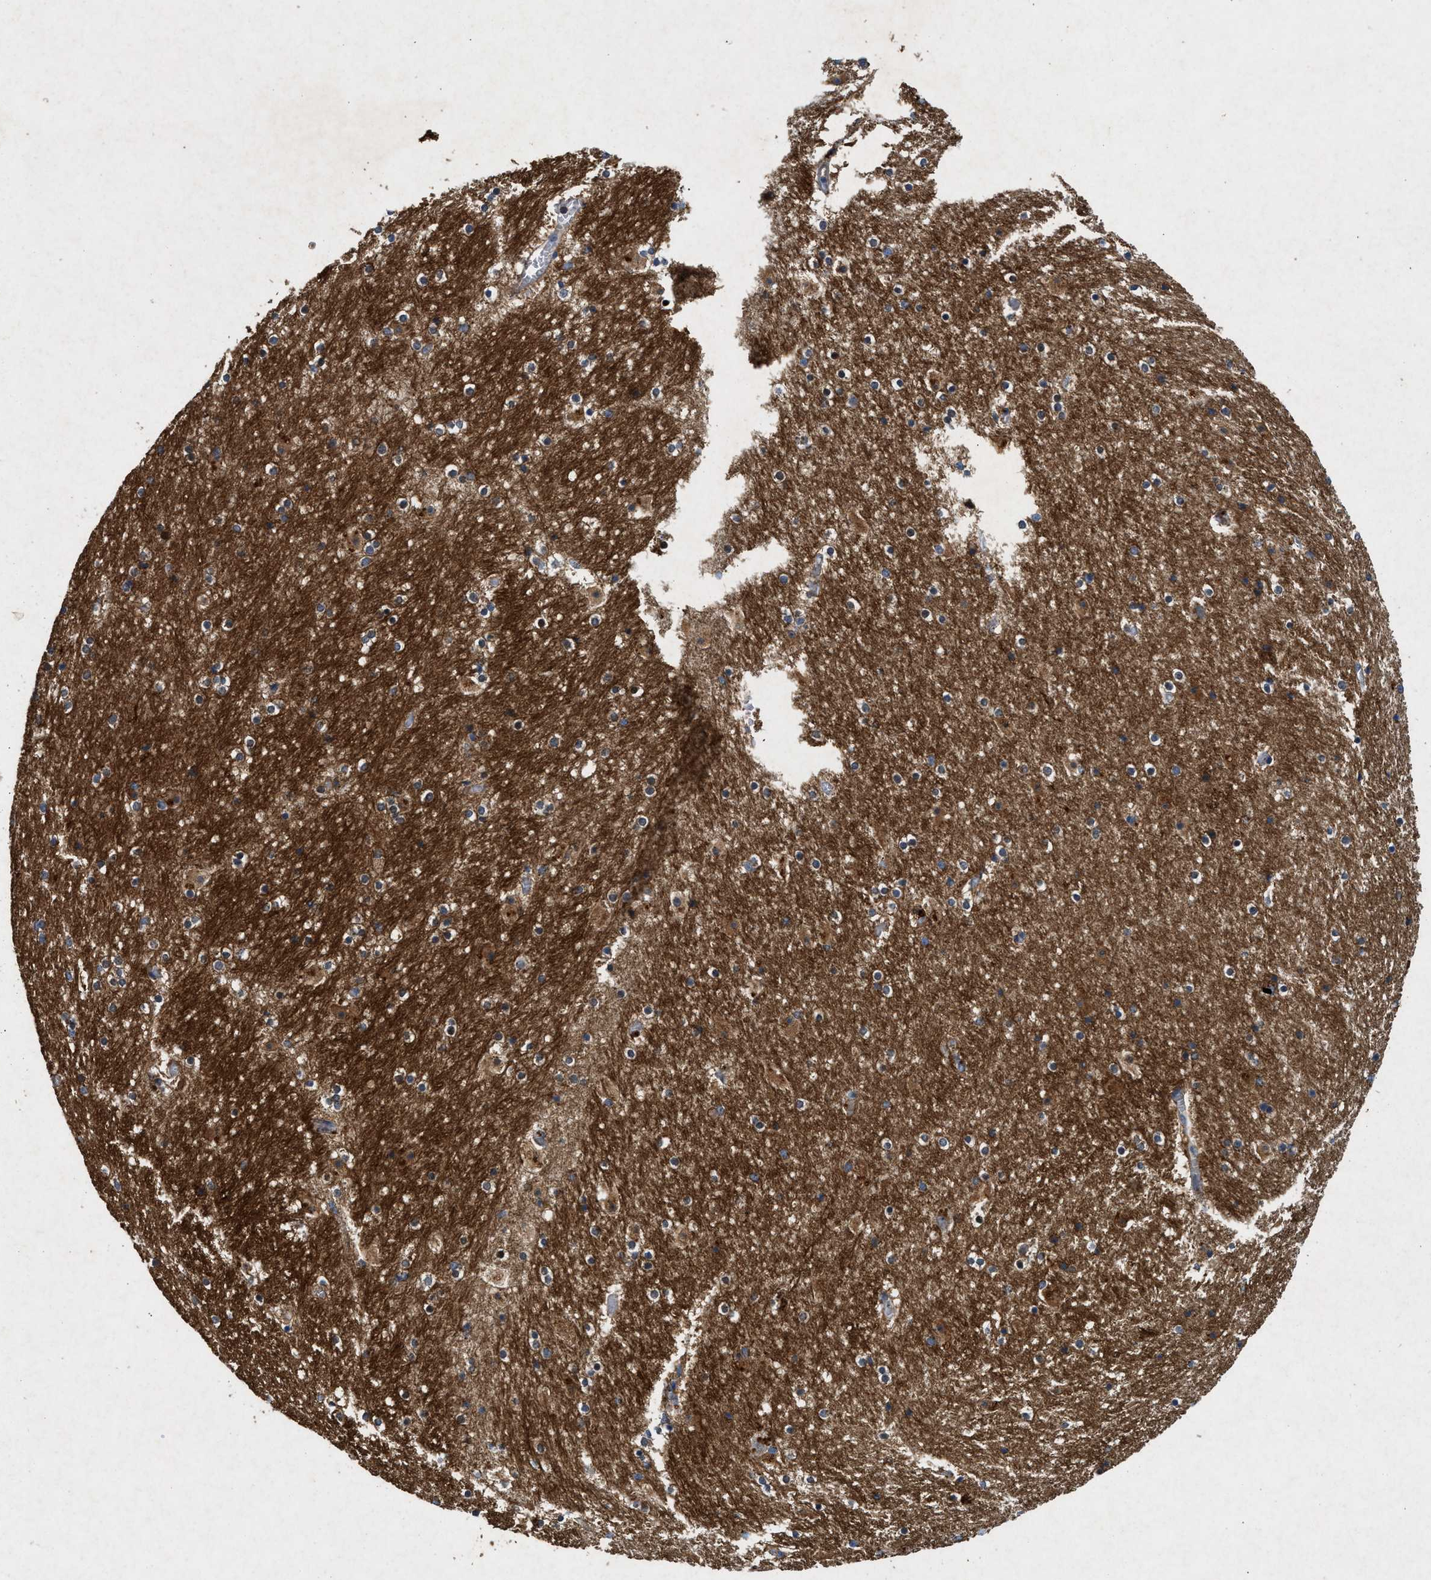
{"staining": {"intensity": "moderate", "quantity": "25%-75%", "location": "cytoplasmic/membranous"}, "tissue": "hippocampus", "cell_type": "Glial cells", "image_type": "normal", "snomed": [{"axis": "morphology", "description": "Normal tissue, NOS"}, {"axis": "topography", "description": "Hippocampus"}], "caption": "IHC of benign hippocampus demonstrates medium levels of moderate cytoplasmic/membranous staining in approximately 25%-75% of glial cells. The staining was performed using DAB, with brown indicating positive protein expression. Nuclei are stained blue with hematoxylin.", "gene": "CDK15", "patient": {"sex": "male", "age": 45}}